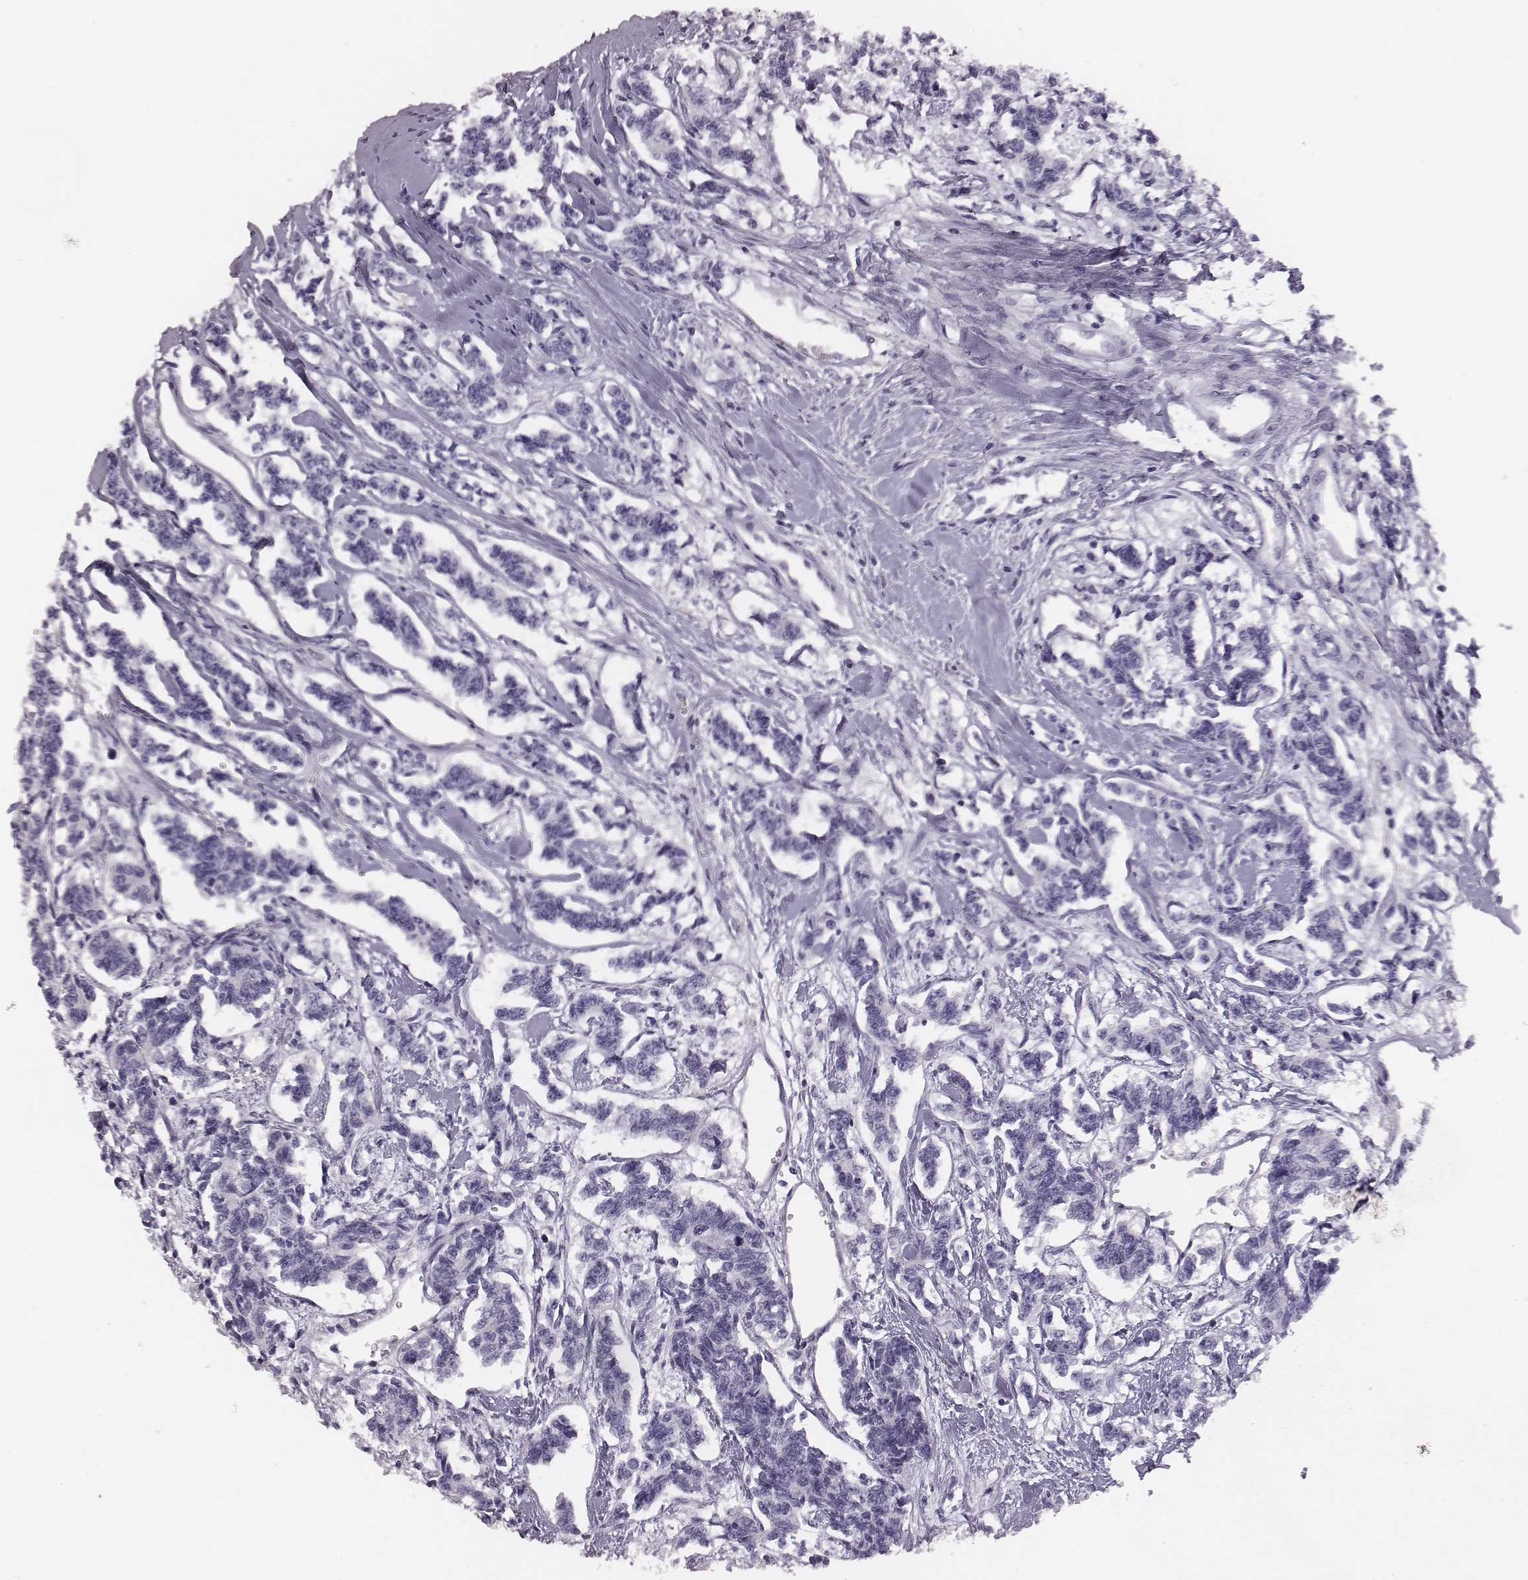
{"staining": {"intensity": "negative", "quantity": "none", "location": "none"}, "tissue": "carcinoid", "cell_type": "Tumor cells", "image_type": "cancer", "snomed": [{"axis": "morphology", "description": "Carcinoid, malignant, NOS"}, {"axis": "topography", "description": "Kidney"}], "caption": "Immunohistochemical staining of human carcinoid (malignant) shows no significant positivity in tumor cells.", "gene": "ADAM7", "patient": {"sex": "female", "age": 41}}